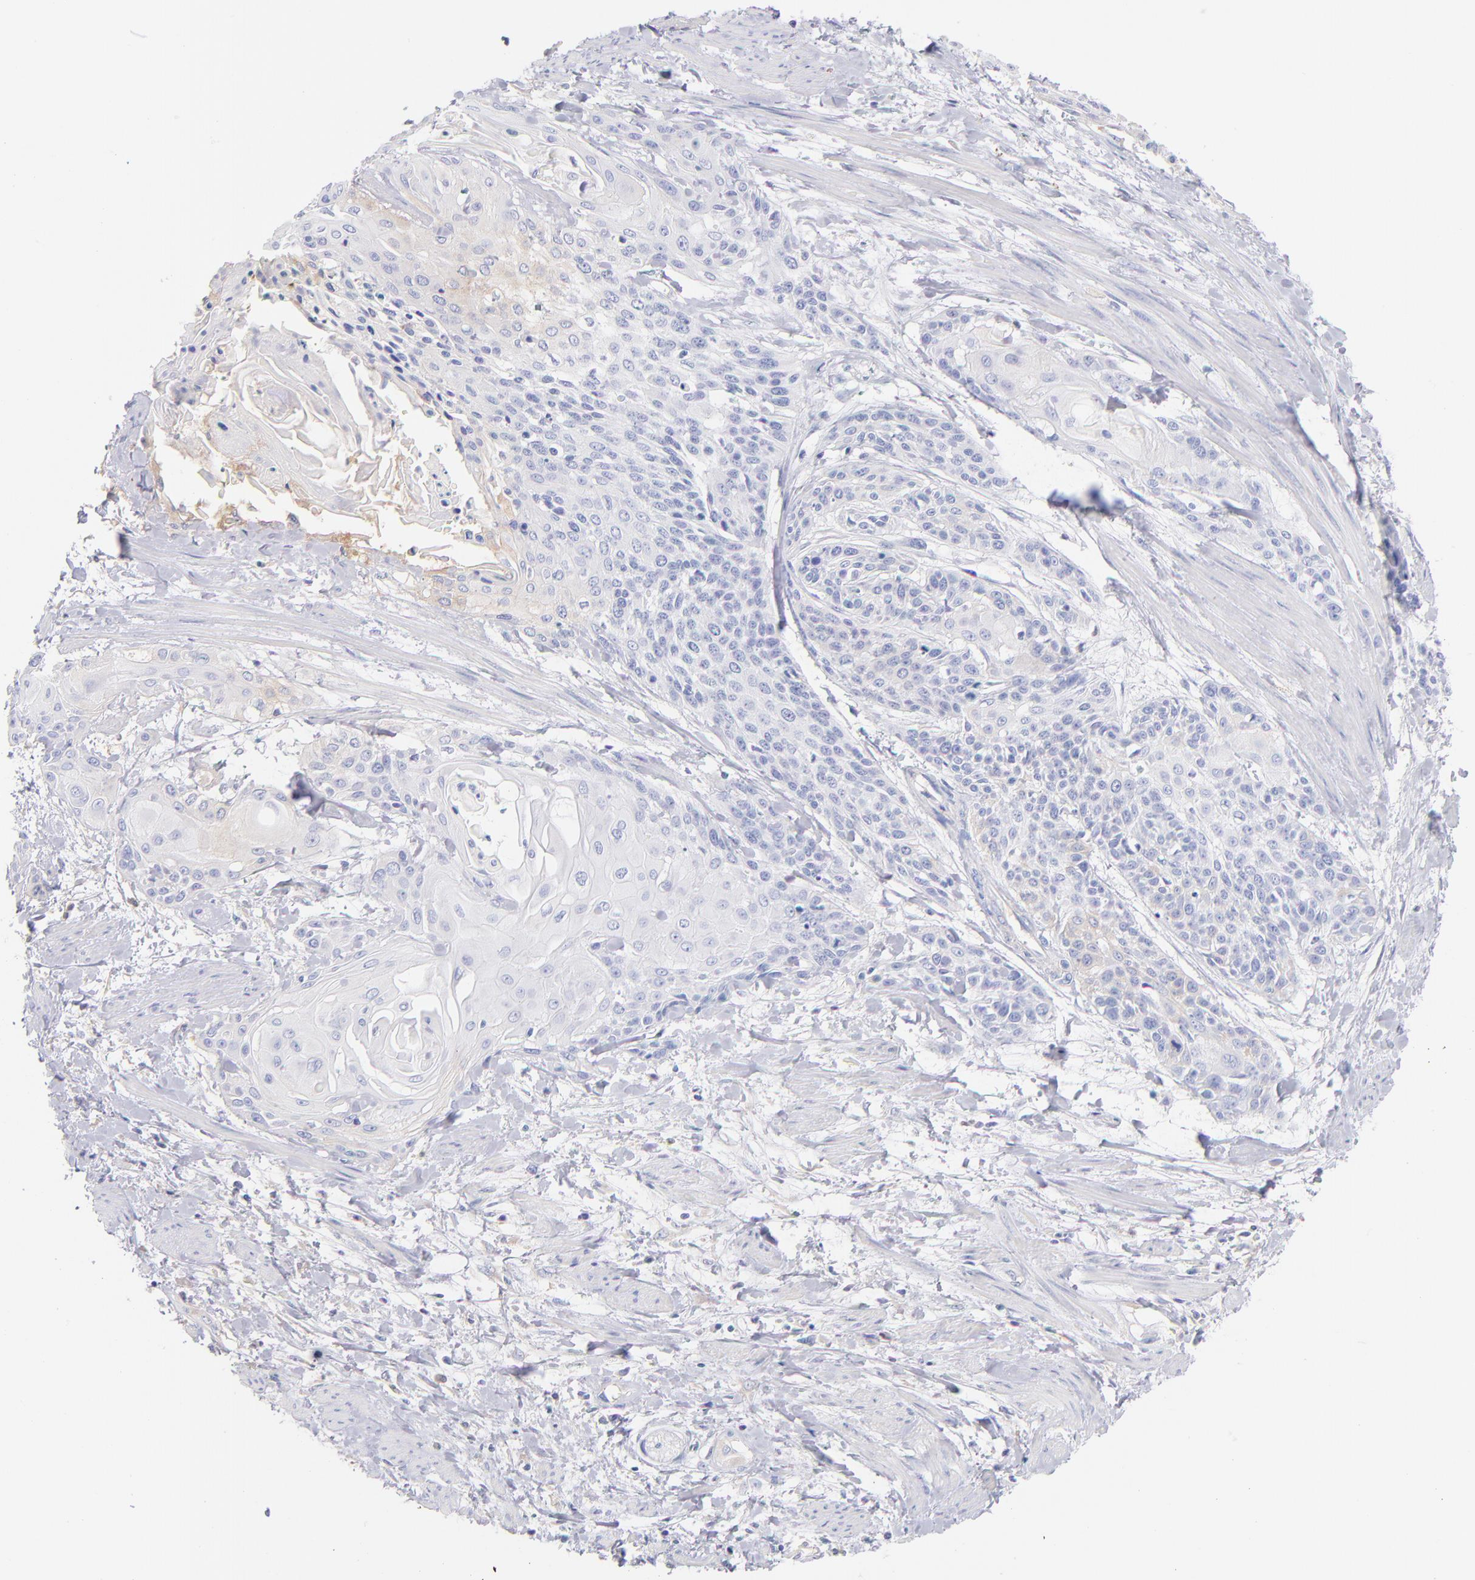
{"staining": {"intensity": "weak", "quantity": "<25%", "location": "cytoplasmic/membranous"}, "tissue": "cervical cancer", "cell_type": "Tumor cells", "image_type": "cancer", "snomed": [{"axis": "morphology", "description": "Squamous cell carcinoma, NOS"}, {"axis": "topography", "description": "Cervix"}], "caption": "An immunohistochemistry image of cervical cancer is shown. There is no staining in tumor cells of cervical cancer.", "gene": "HP", "patient": {"sex": "female", "age": 57}}